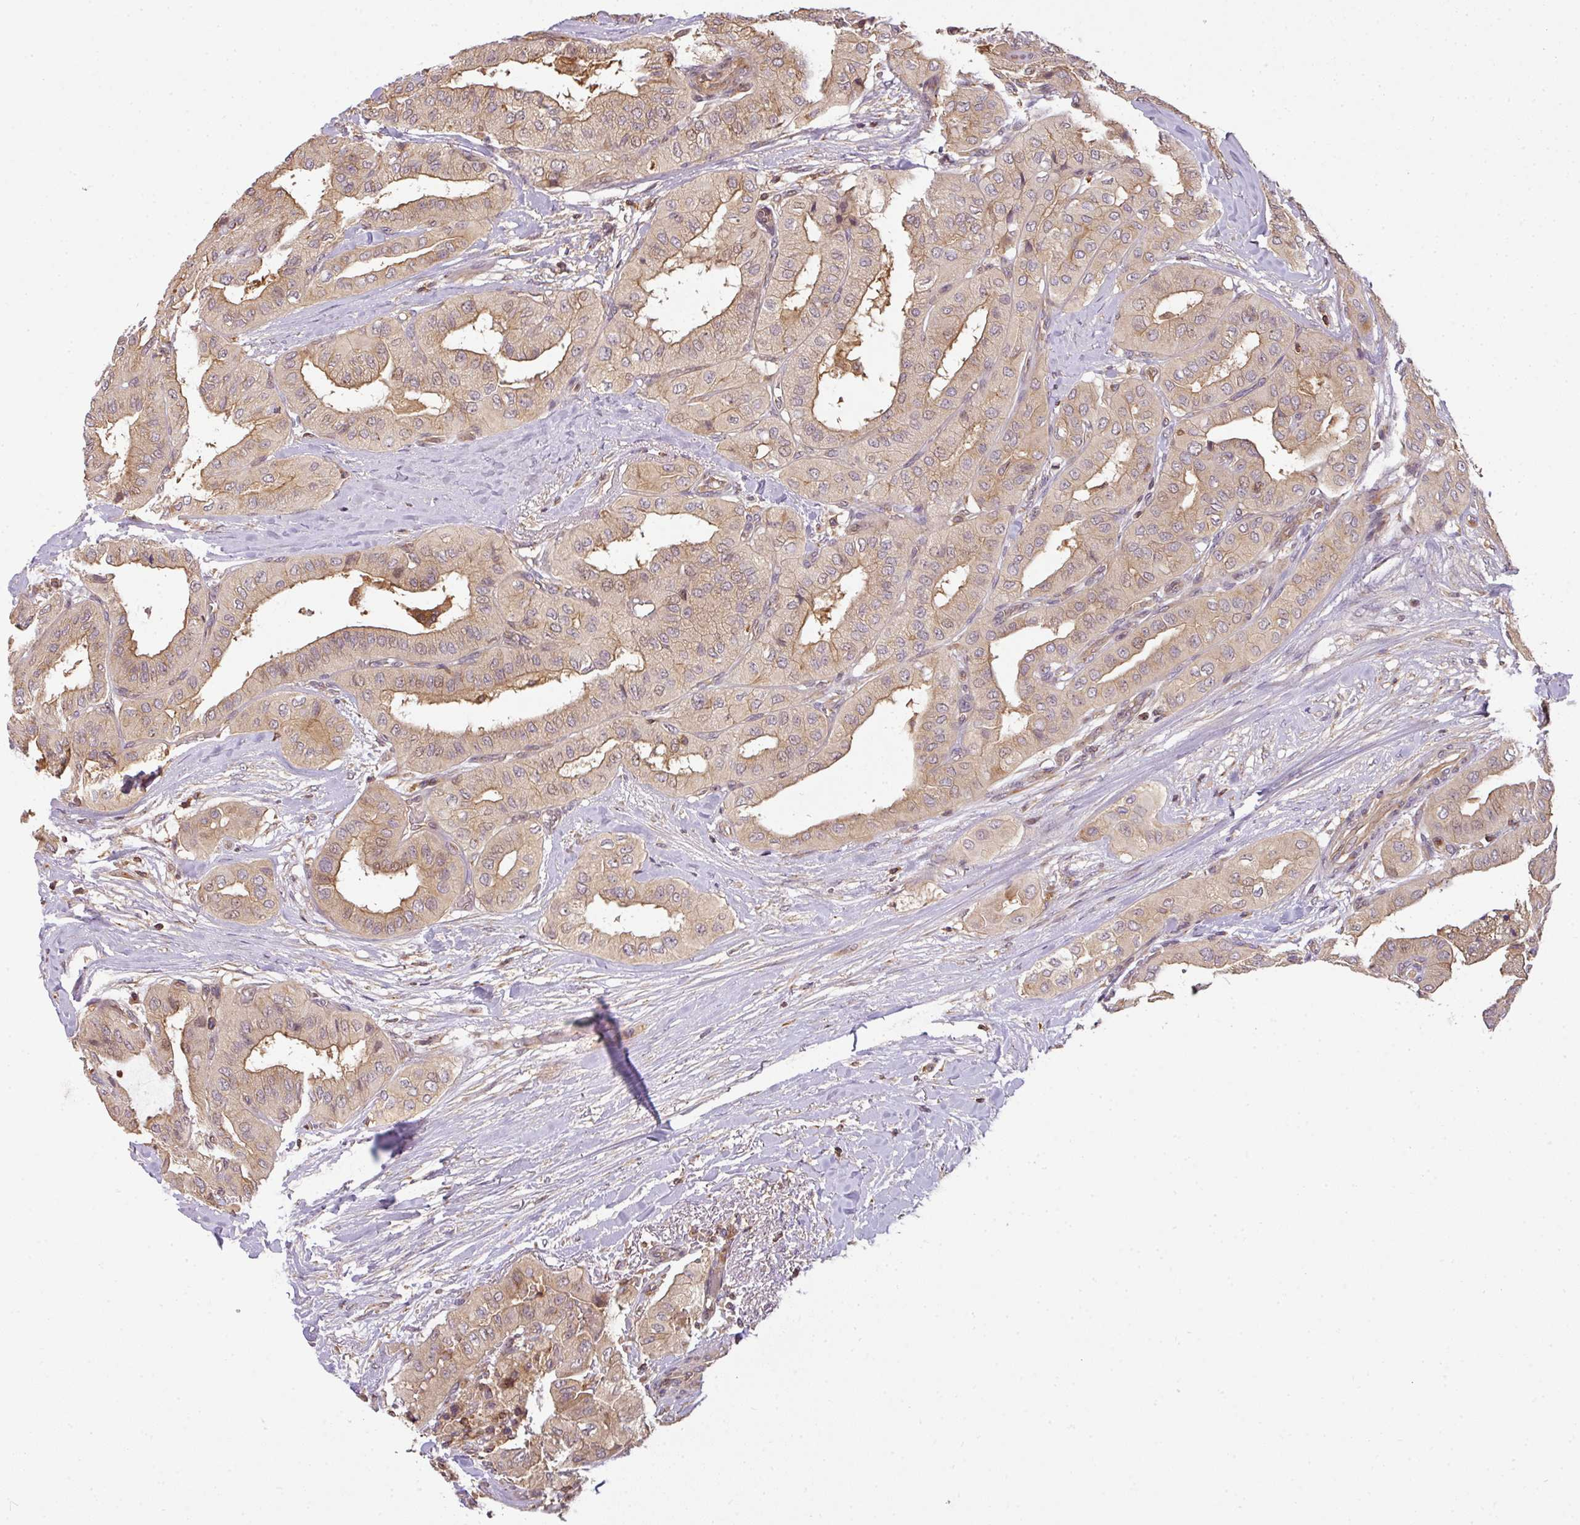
{"staining": {"intensity": "moderate", "quantity": ">75%", "location": "cytoplasmic/membranous"}, "tissue": "thyroid cancer", "cell_type": "Tumor cells", "image_type": "cancer", "snomed": [{"axis": "morphology", "description": "Papillary adenocarcinoma, NOS"}, {"axis": "topography", "description": "Thyroid gland"}], "caption": "Protein staining demonstrates moderate cytoplasmic/membranous staining in about >75% of tumor cells in papillary adenocarcinoma (thyroid). (IHC, brightfield microscopy, high magnification).", "gene": "TCL1B", "patient": {"sex": "female", "age": 59}}